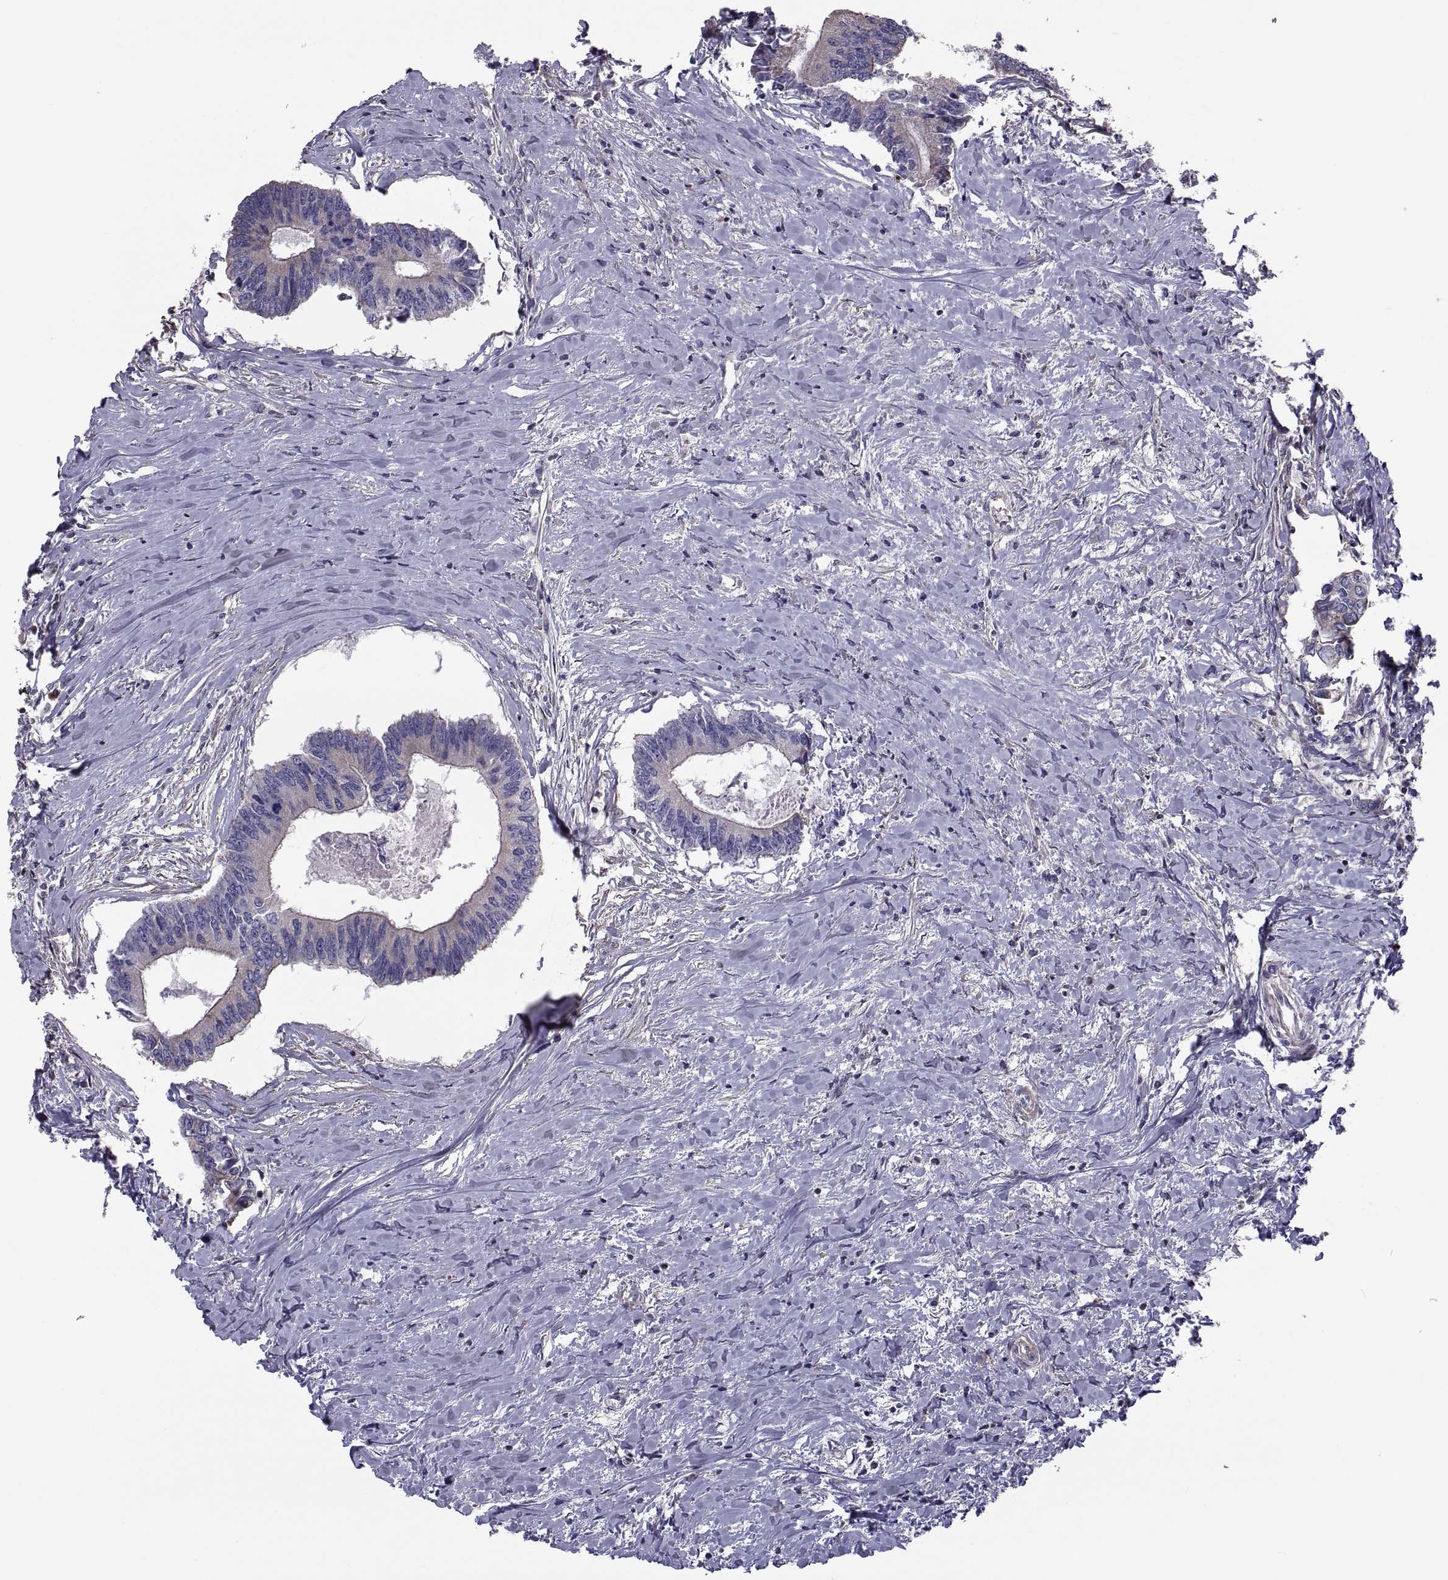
{"staining": {"intensity": "moderate", "quantity": "<25%", "location": "cytoplasmic/membranous"}, "tissue": "colorectal cancer", "cell_type": "Tumor cells", "image_type": "cancer", "snomed": [{"axis": "morphology", "description": "Adenocarcinoma, NOS"}, {"axis": "topography", "description": "Colon"}], "caption": "Immunohistochemistry histopathology image of colorectal adenocarcinoma stained for a protein (brown), which shows low levels of moderate cytoplasmic/membranous staining in approximately <25% of tumor cells.", "gene": "ANO1", "patient": {"sex": "male", "age": 53}}